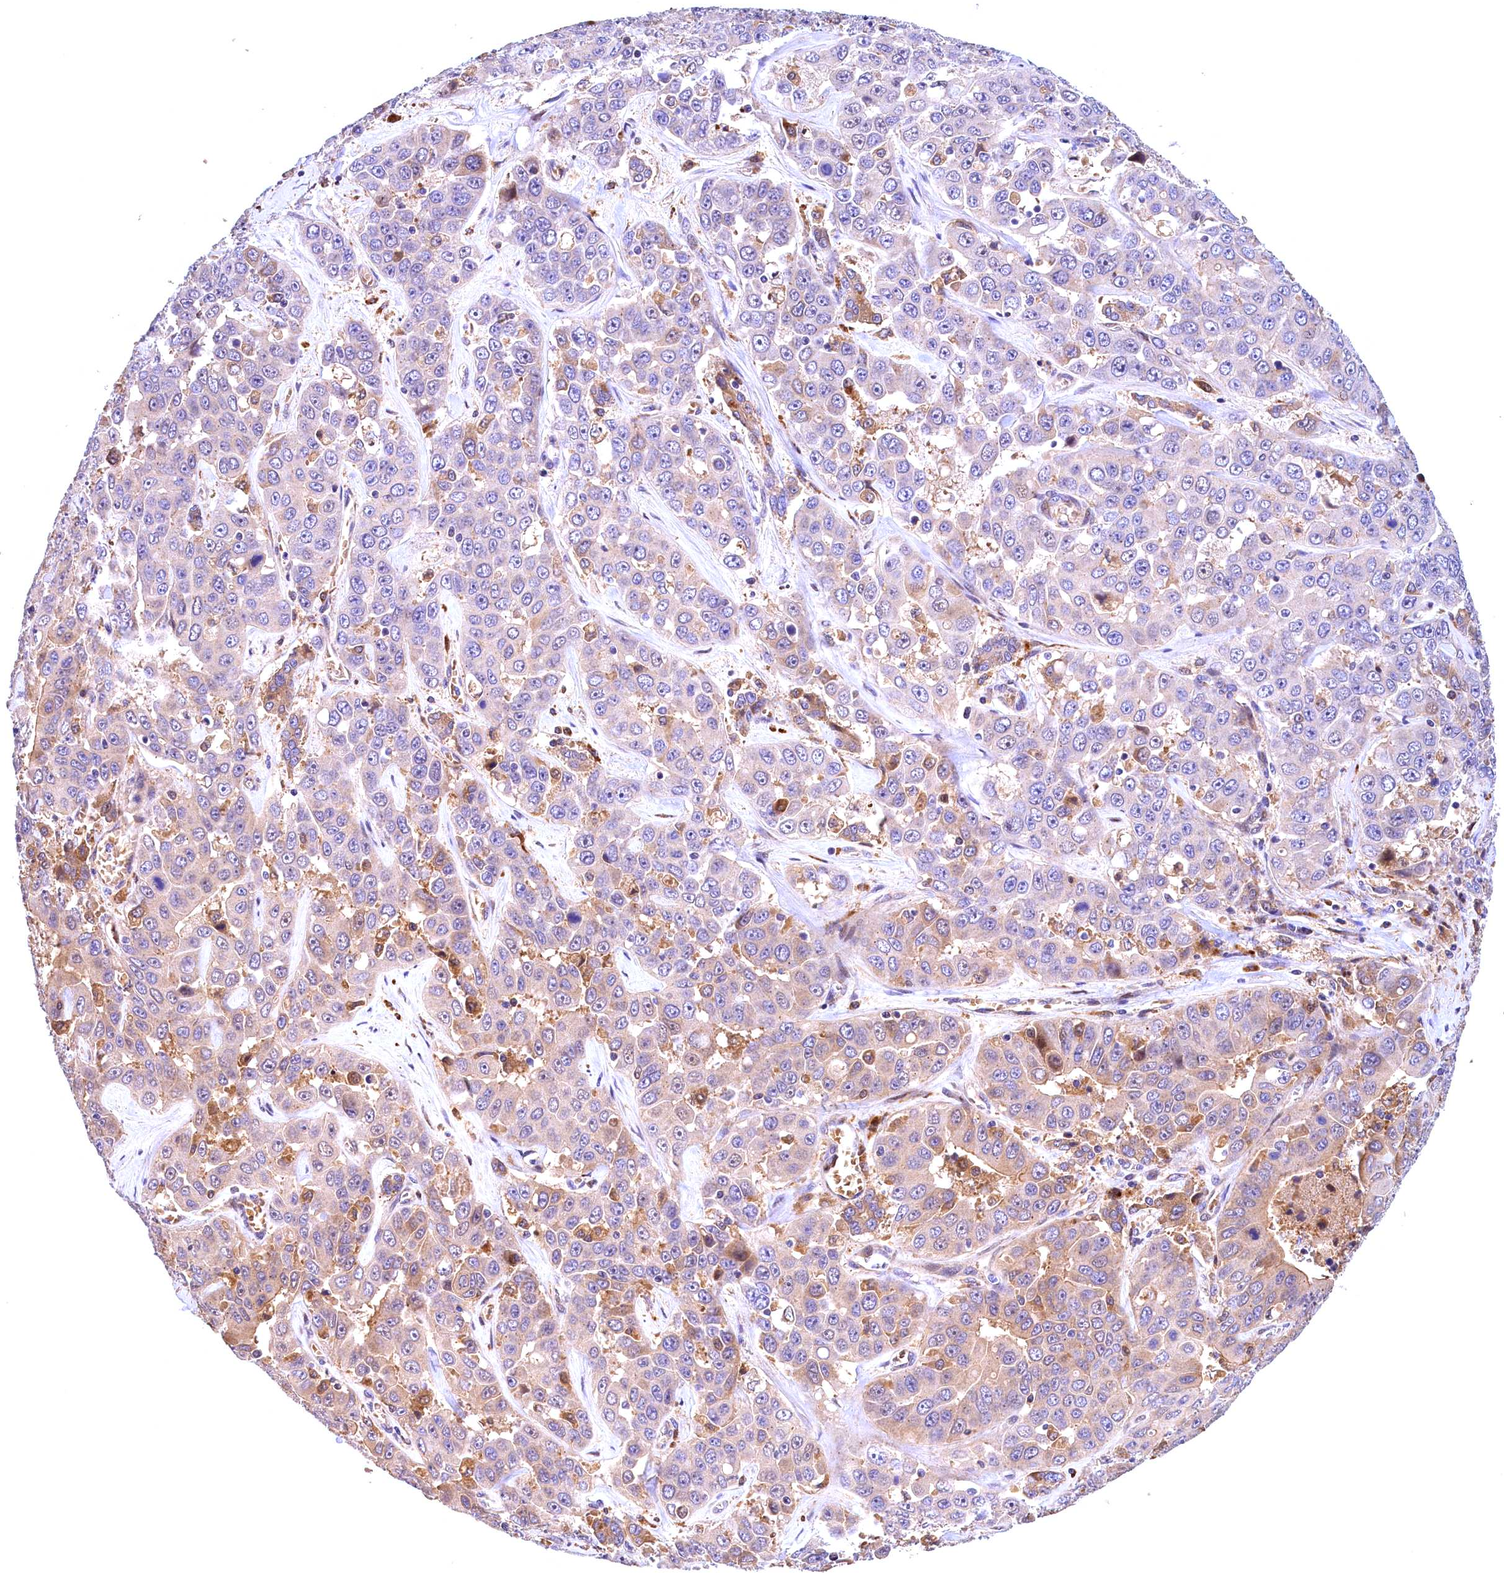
{"staining": {"intensity": "weak", "quantity": "<25%", "location": "cytoplasmic/membranous"}, "tissue": "liver cancer", "cell_type": "Tumor cells", "image_type": "cancer", "snomed": [{"axis": "morphology", "description": "Cholangiocarcinoma"}, {"axis": "topography", "description": "Liver"}], "caption": "A high-resolution photomicrograph shows IHC staining of liver cancer, which exhibits no significant expression in tumor cells.", "gene": "NAIP", "patient": {"sex": "female", "age": 52}}